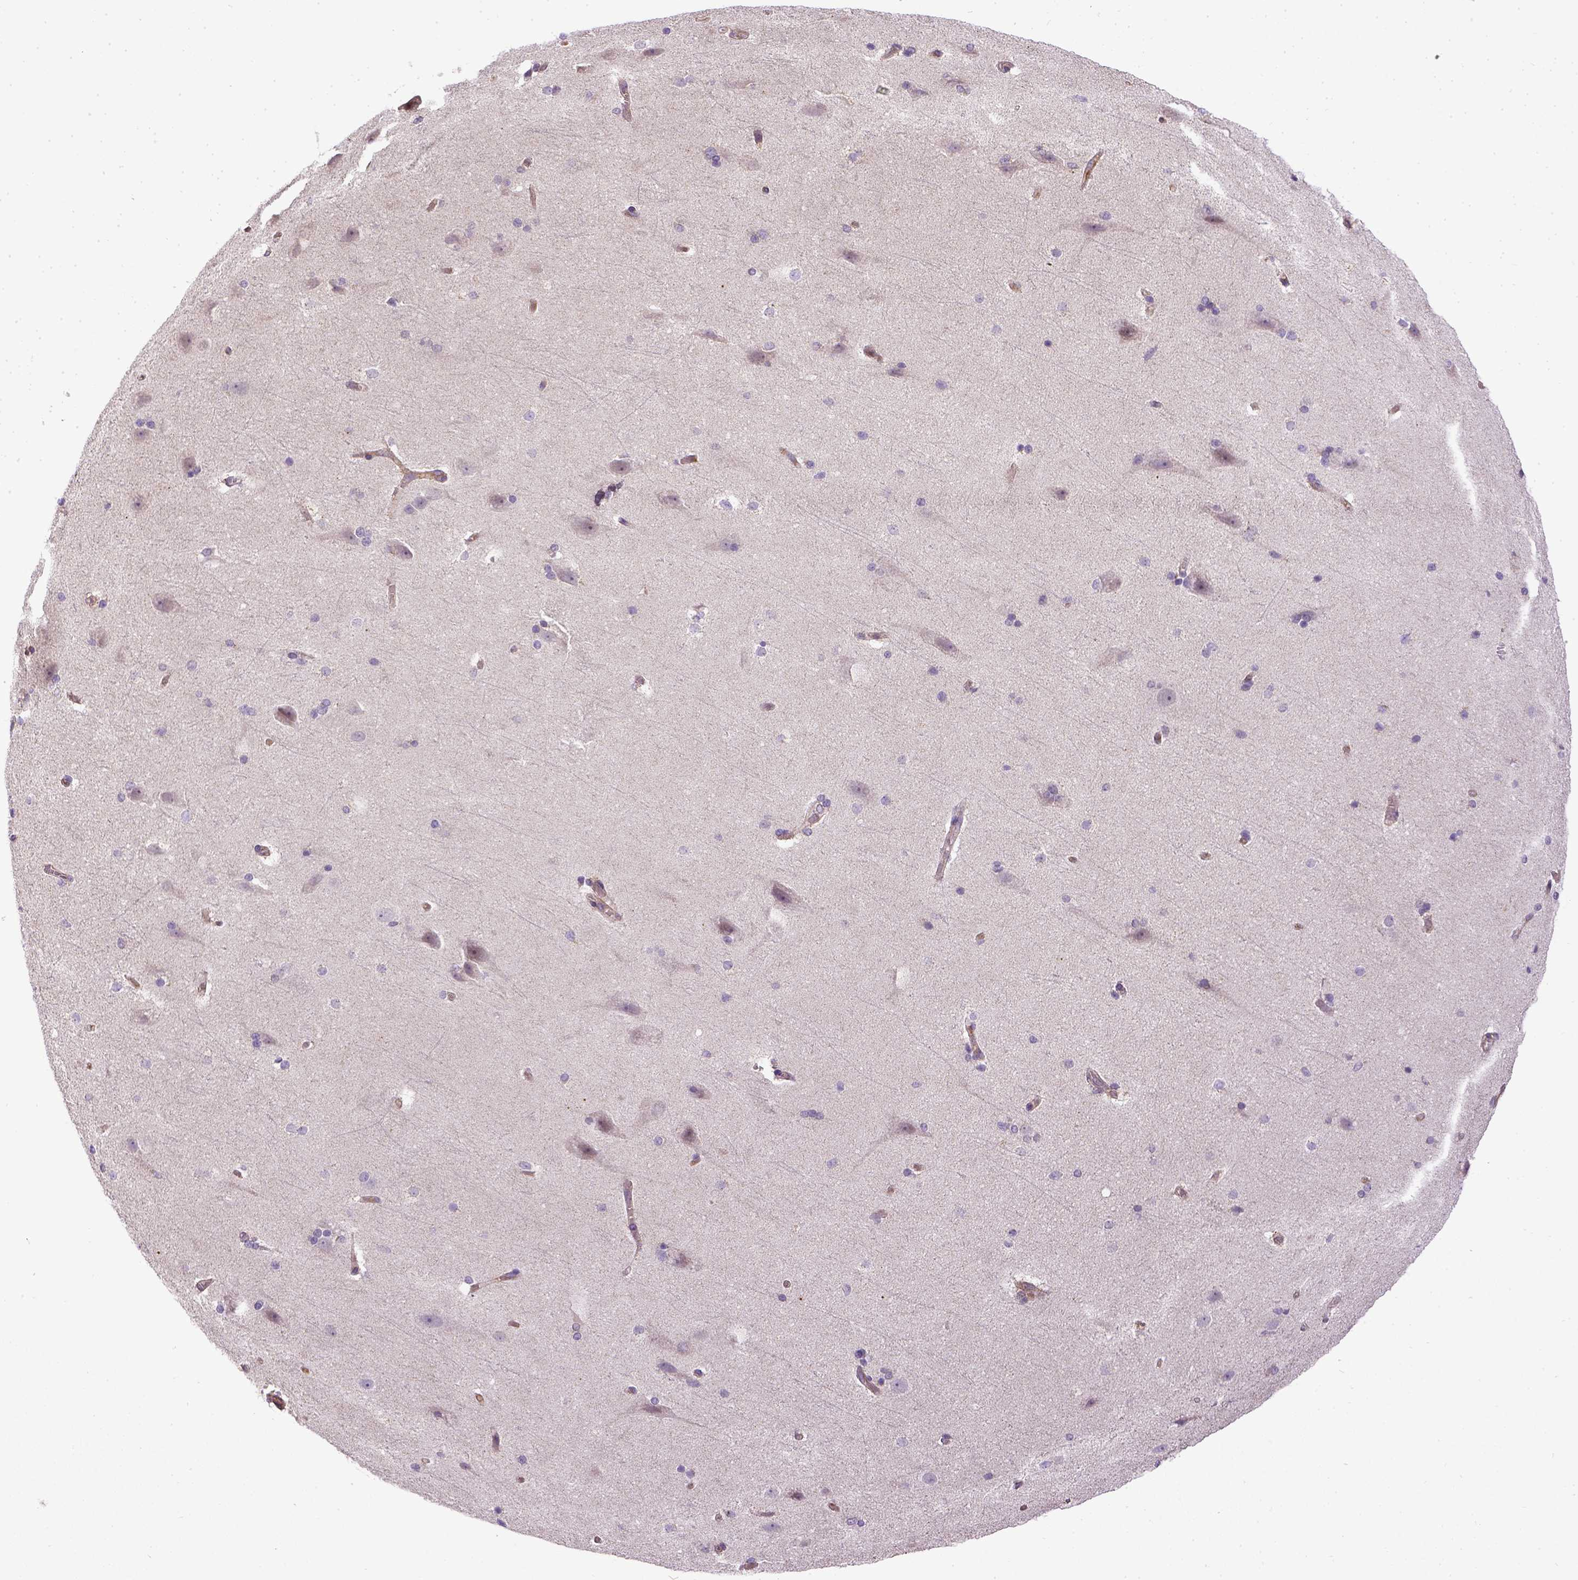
{"staining": {"intensity": "negative", "quantity": "none", "location": "none"}, "tissue": "hippocampus", "cell_type": "Glial cells", "image_type": "normal", "snomed": [{"axis": "morphology", "description": "Normal tissue, NOS"}, {"axis": "topography", "description": "Cerebral cortex"}, {"axis": "topography", "description": "Hippocampus"}], "caption": "There is no significant expression in glial cells of hippocampus. (DAB (3,3'-diaminobenzidine) IHC, high magnification).", "gene": "ENG", "patient": {"sex": "female", "age": 19}}